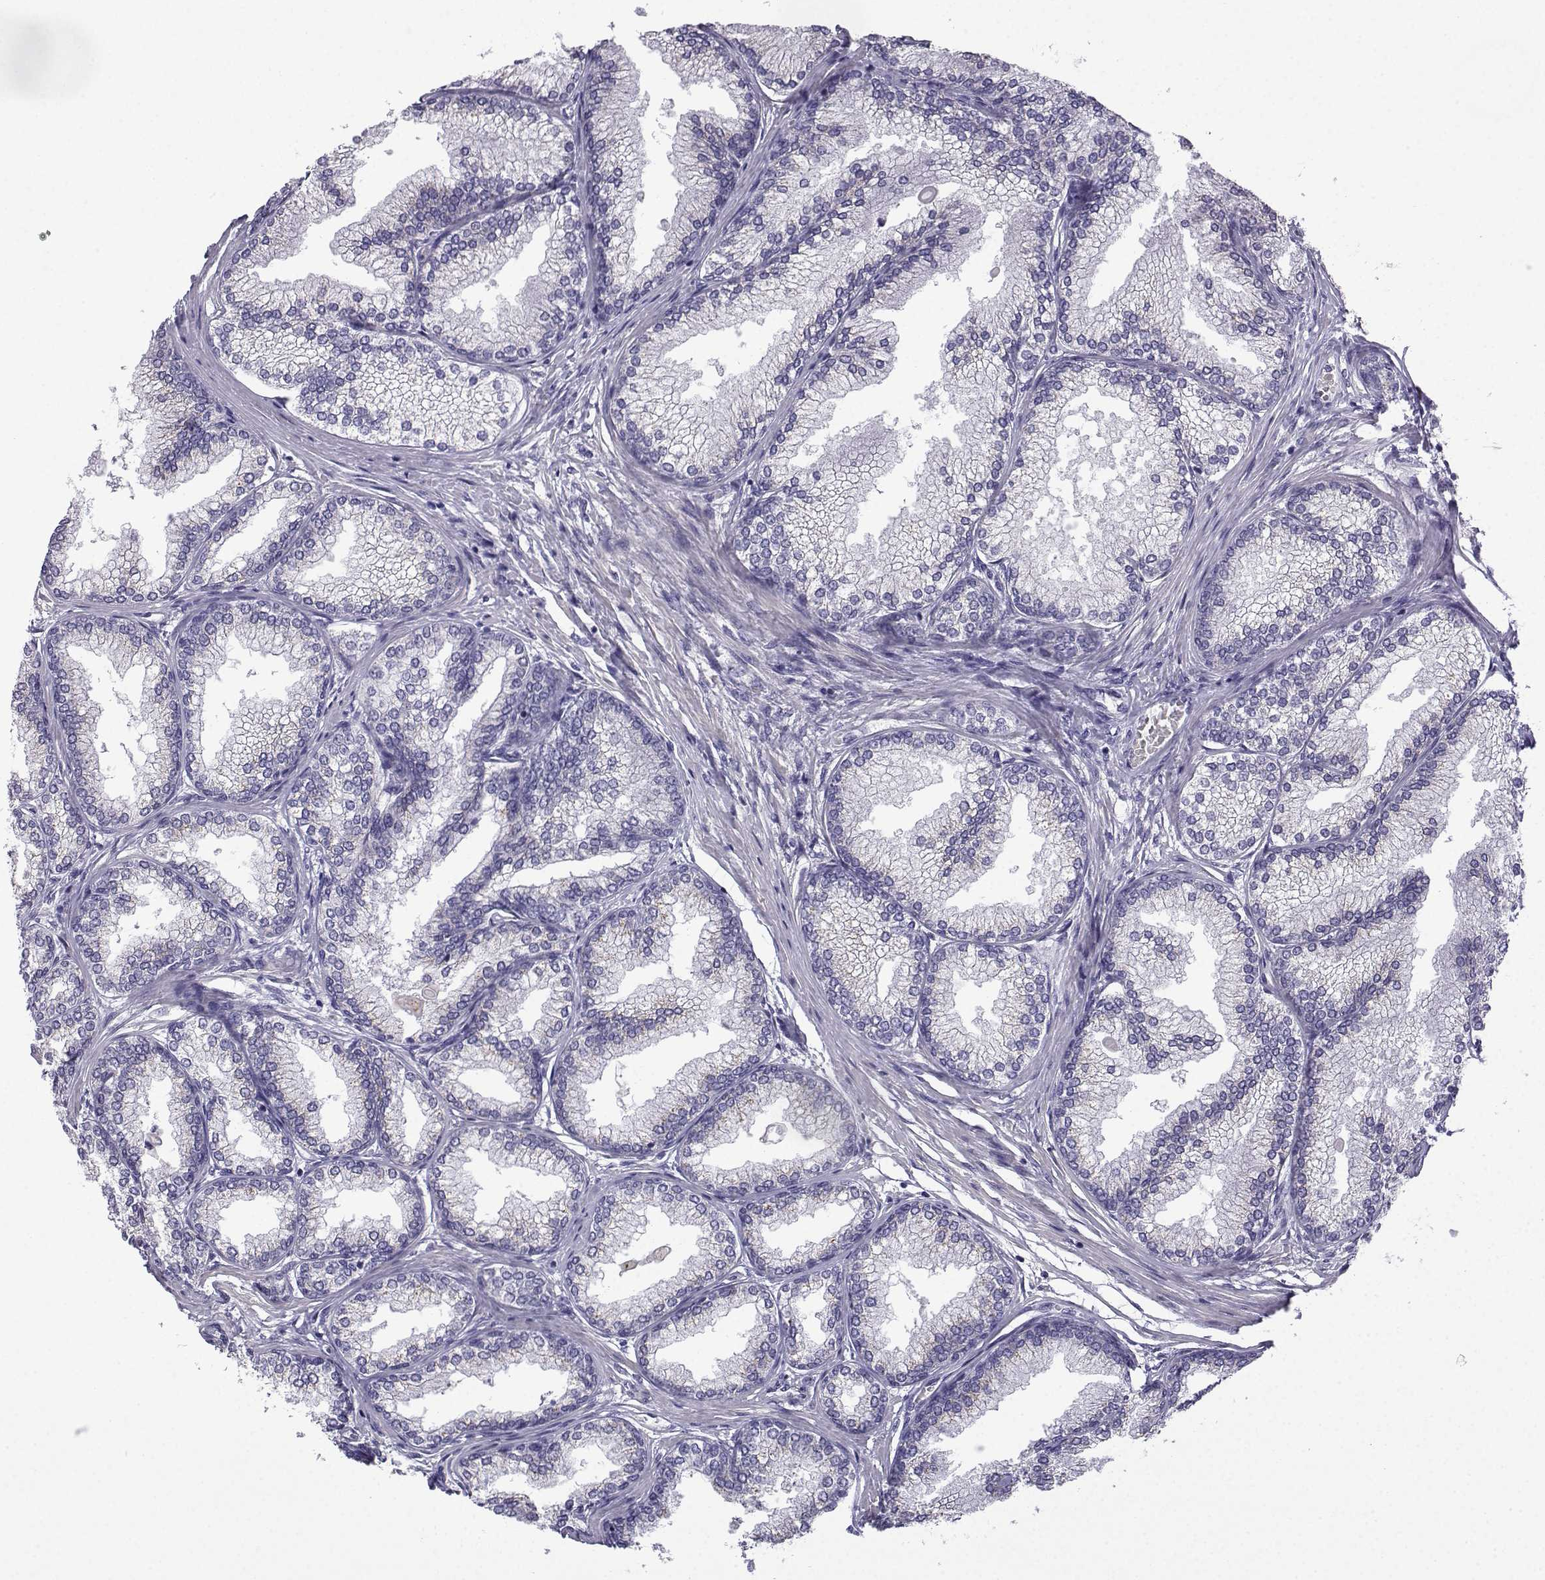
{"staining": {"intensity": "negative", "quantity": "none", "location": "none"}, "tissue": "prostate", "cell_type": "Glandular cells", "image_type": "normal", "snomed": [{"axis": "morphology", "description": "Normal tissue, NOS"}, {"axis": "topography", "description": "Prostate"}], "caption": "A photomicrograph of prostate stained for a protein displays no brown staining in glandular cells.", "gene": "SPACA7", "patient": {"sex": "male", "age": 72}}